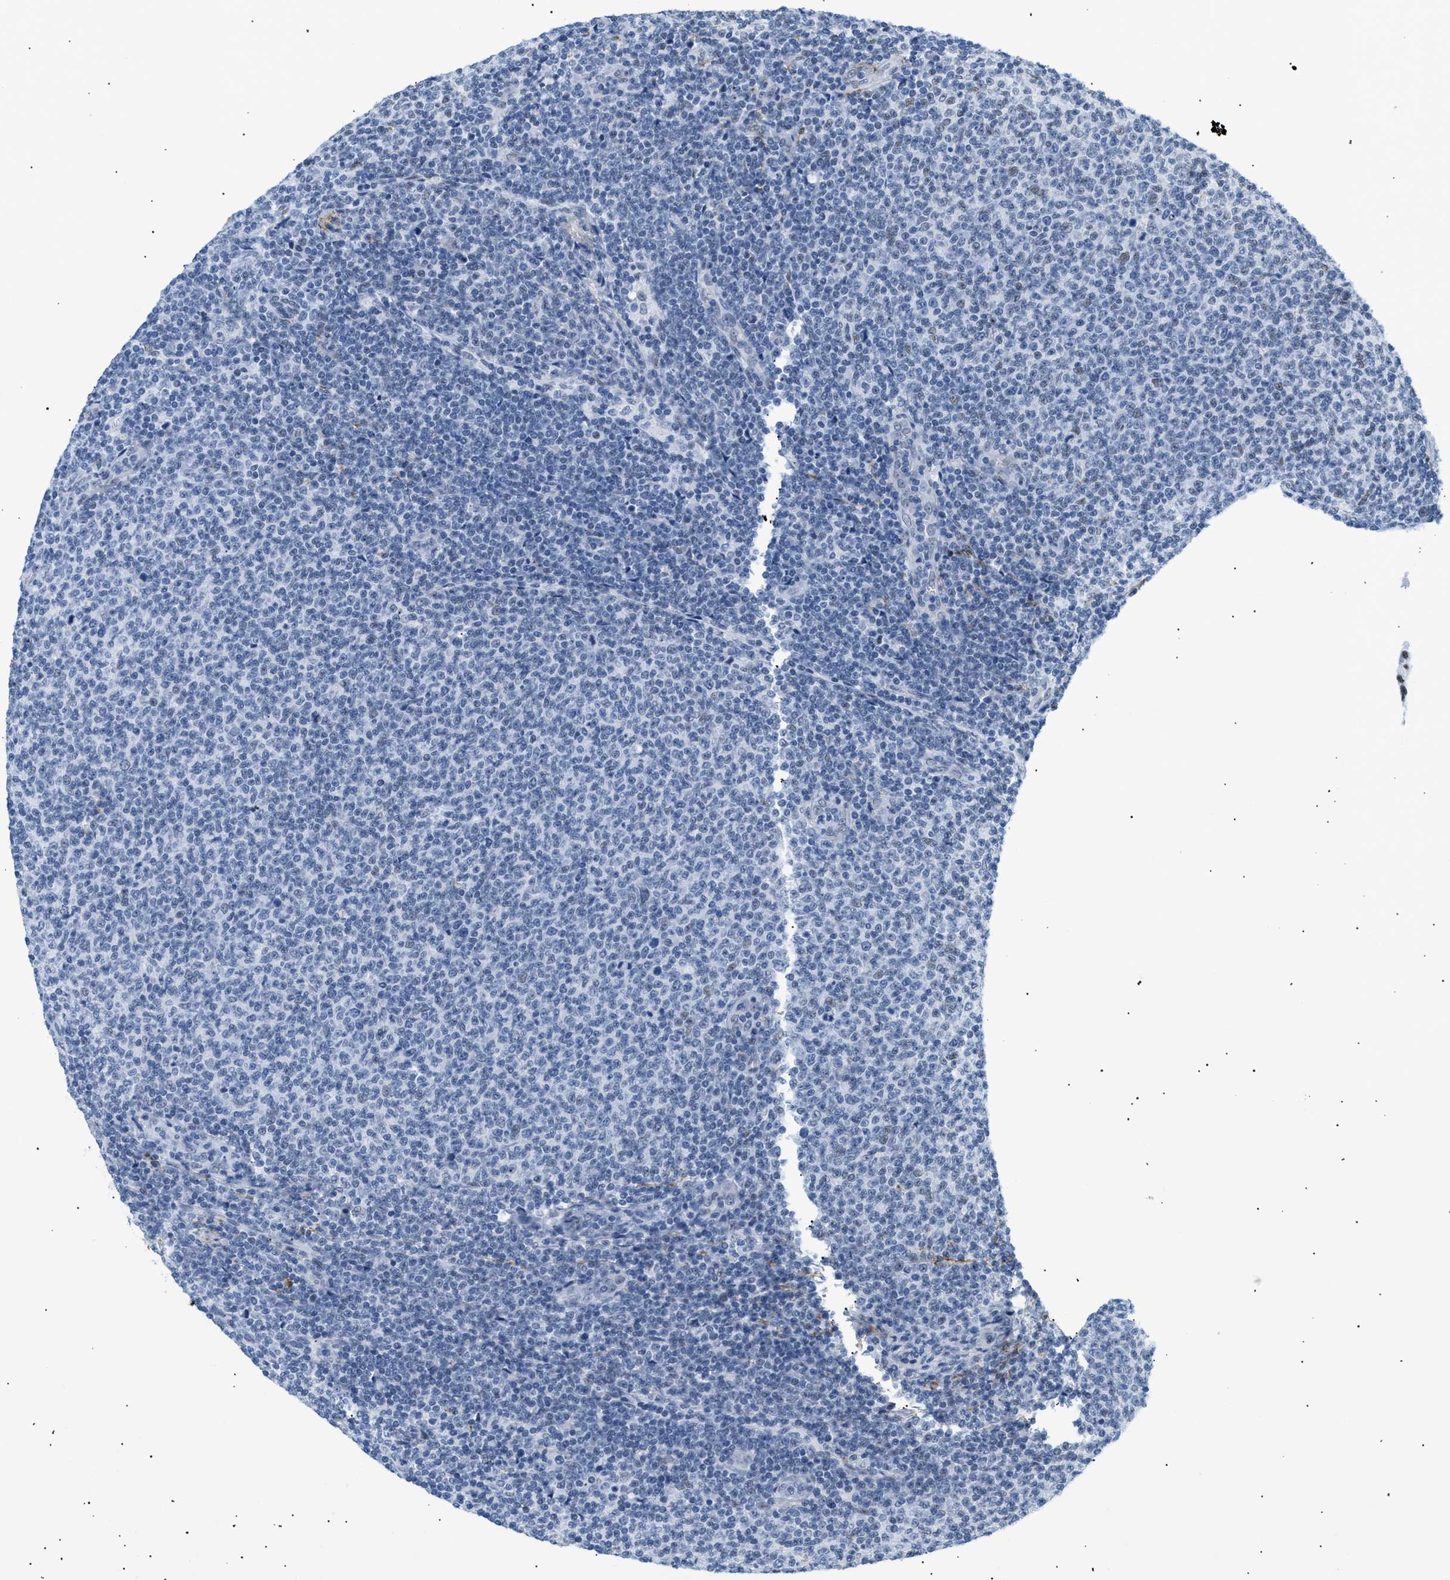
{"staining": {"intensity": "negative", "quantity": "none", "location": "none"}, "tissue": "lymphoma", "cell_type": "Tumor cells", "image_type": "cancer", "snomed": [{"axis": "morphology", "description": "Malignant lymphoma, non-Hodgkin's type, Low grade"}, {"axis": "topography", "description": "Lymph node"}], "caption": "A high-resolution image shows immunohistochemistry (IHC) staining of lymphoma, which reveals no significant positivity in tumor cells.", "gene": "ELN", "patient": {"sex": "male", "age": 66}}